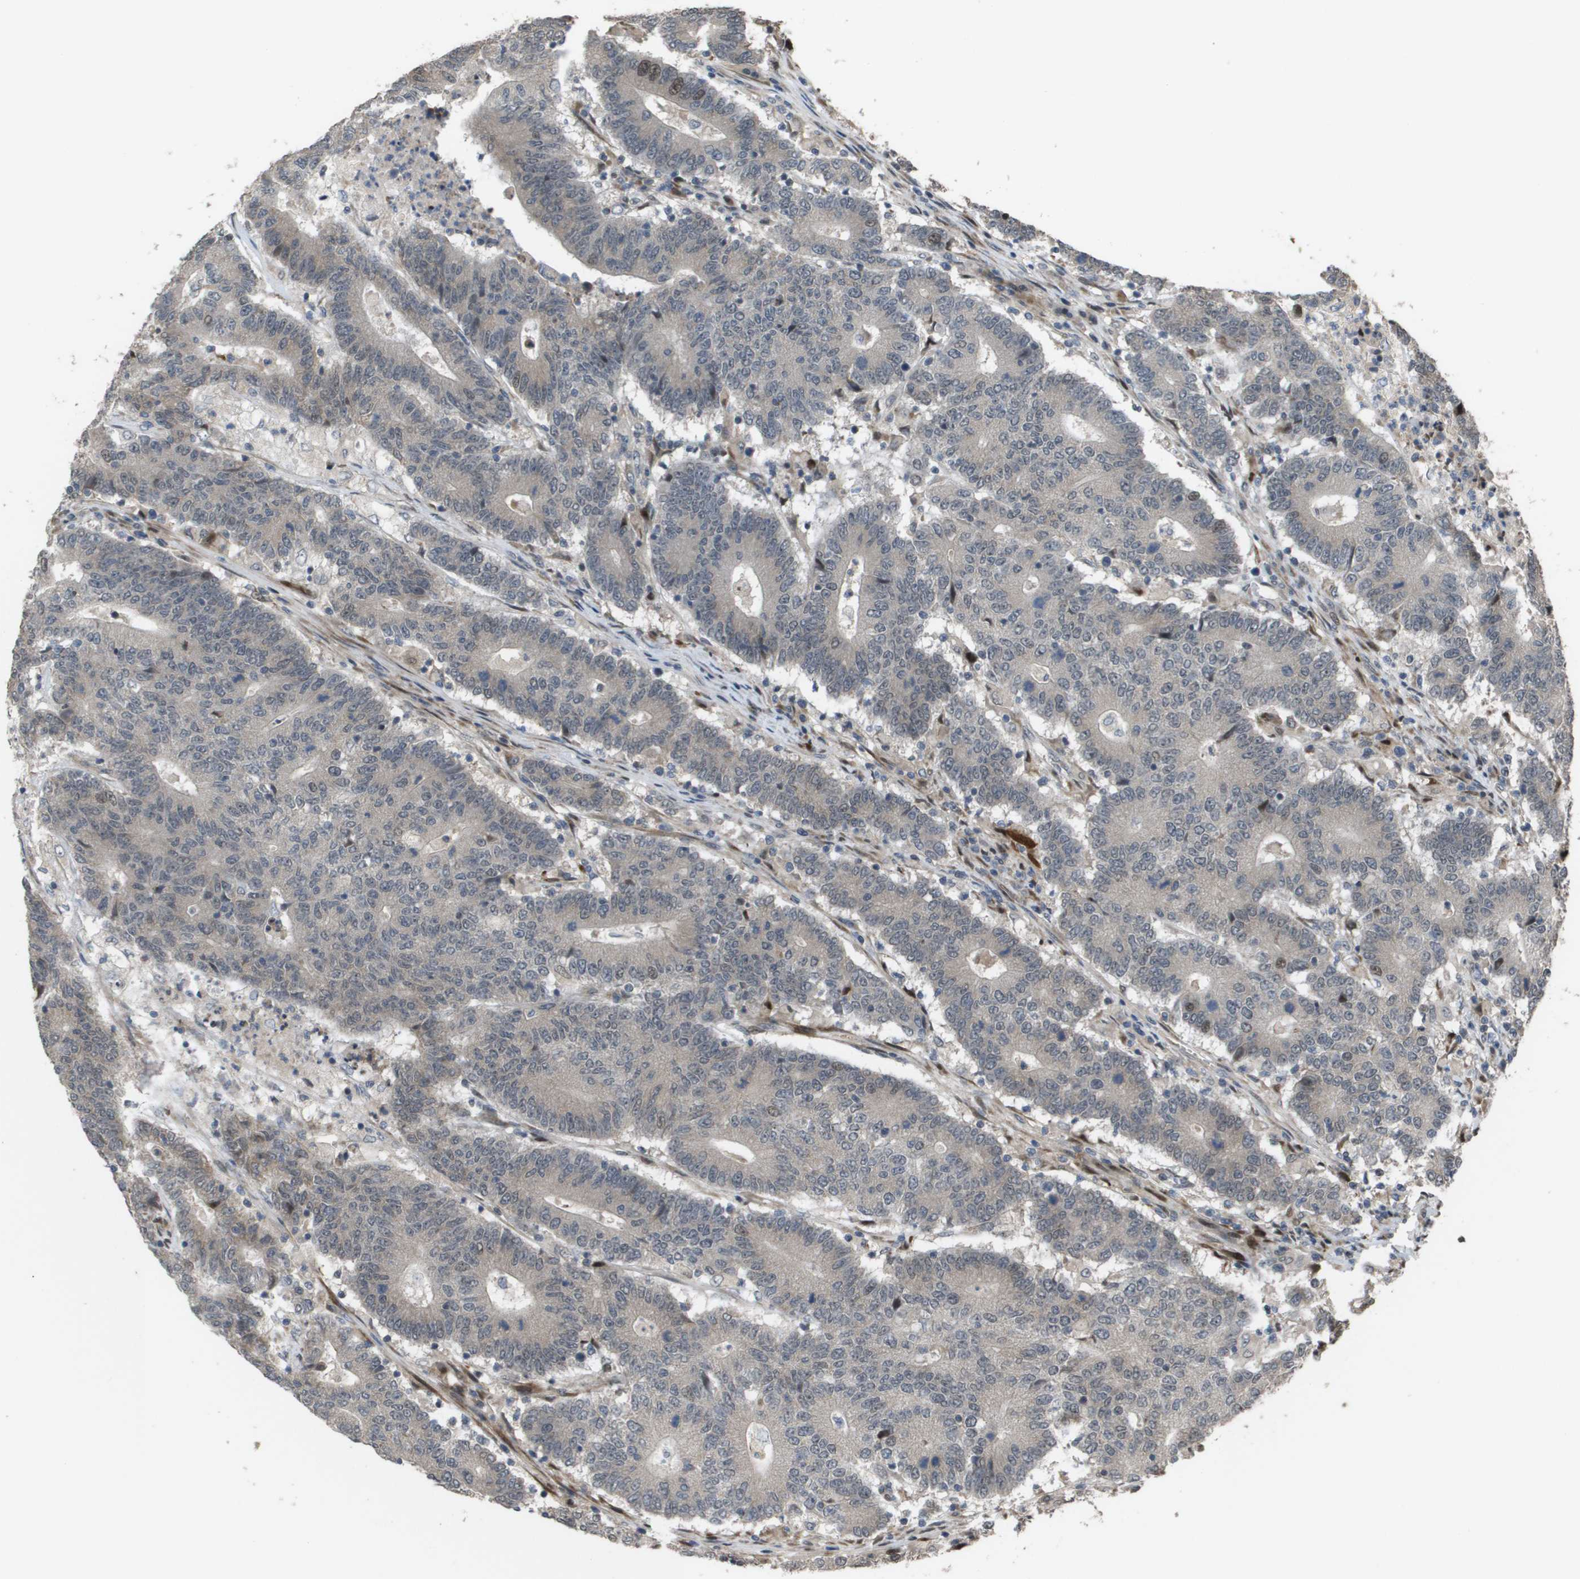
{"staining": {"intensity": "weak", "quantity": "<25%", "location": "cytoplasmic/membranous"}, "tissue": "colorectal cancer", "cell_type": "Tumor cells", "image_type": "cancer", "snomed": [{"axis": "morphology", "description": "Normal tissue, NOS"}, {"axis": "morphology", "description": "Adenocarcinoma, NOS"}, {"axis": "topography", "description": "Colon"}], "caption": "Immunohistochemical staining of colorectal cancer (adenocarcinoma) shows no significant staining in tumor cells.", "gene": "AXIN2", "patient": {"sex": "female", "age": 75}}